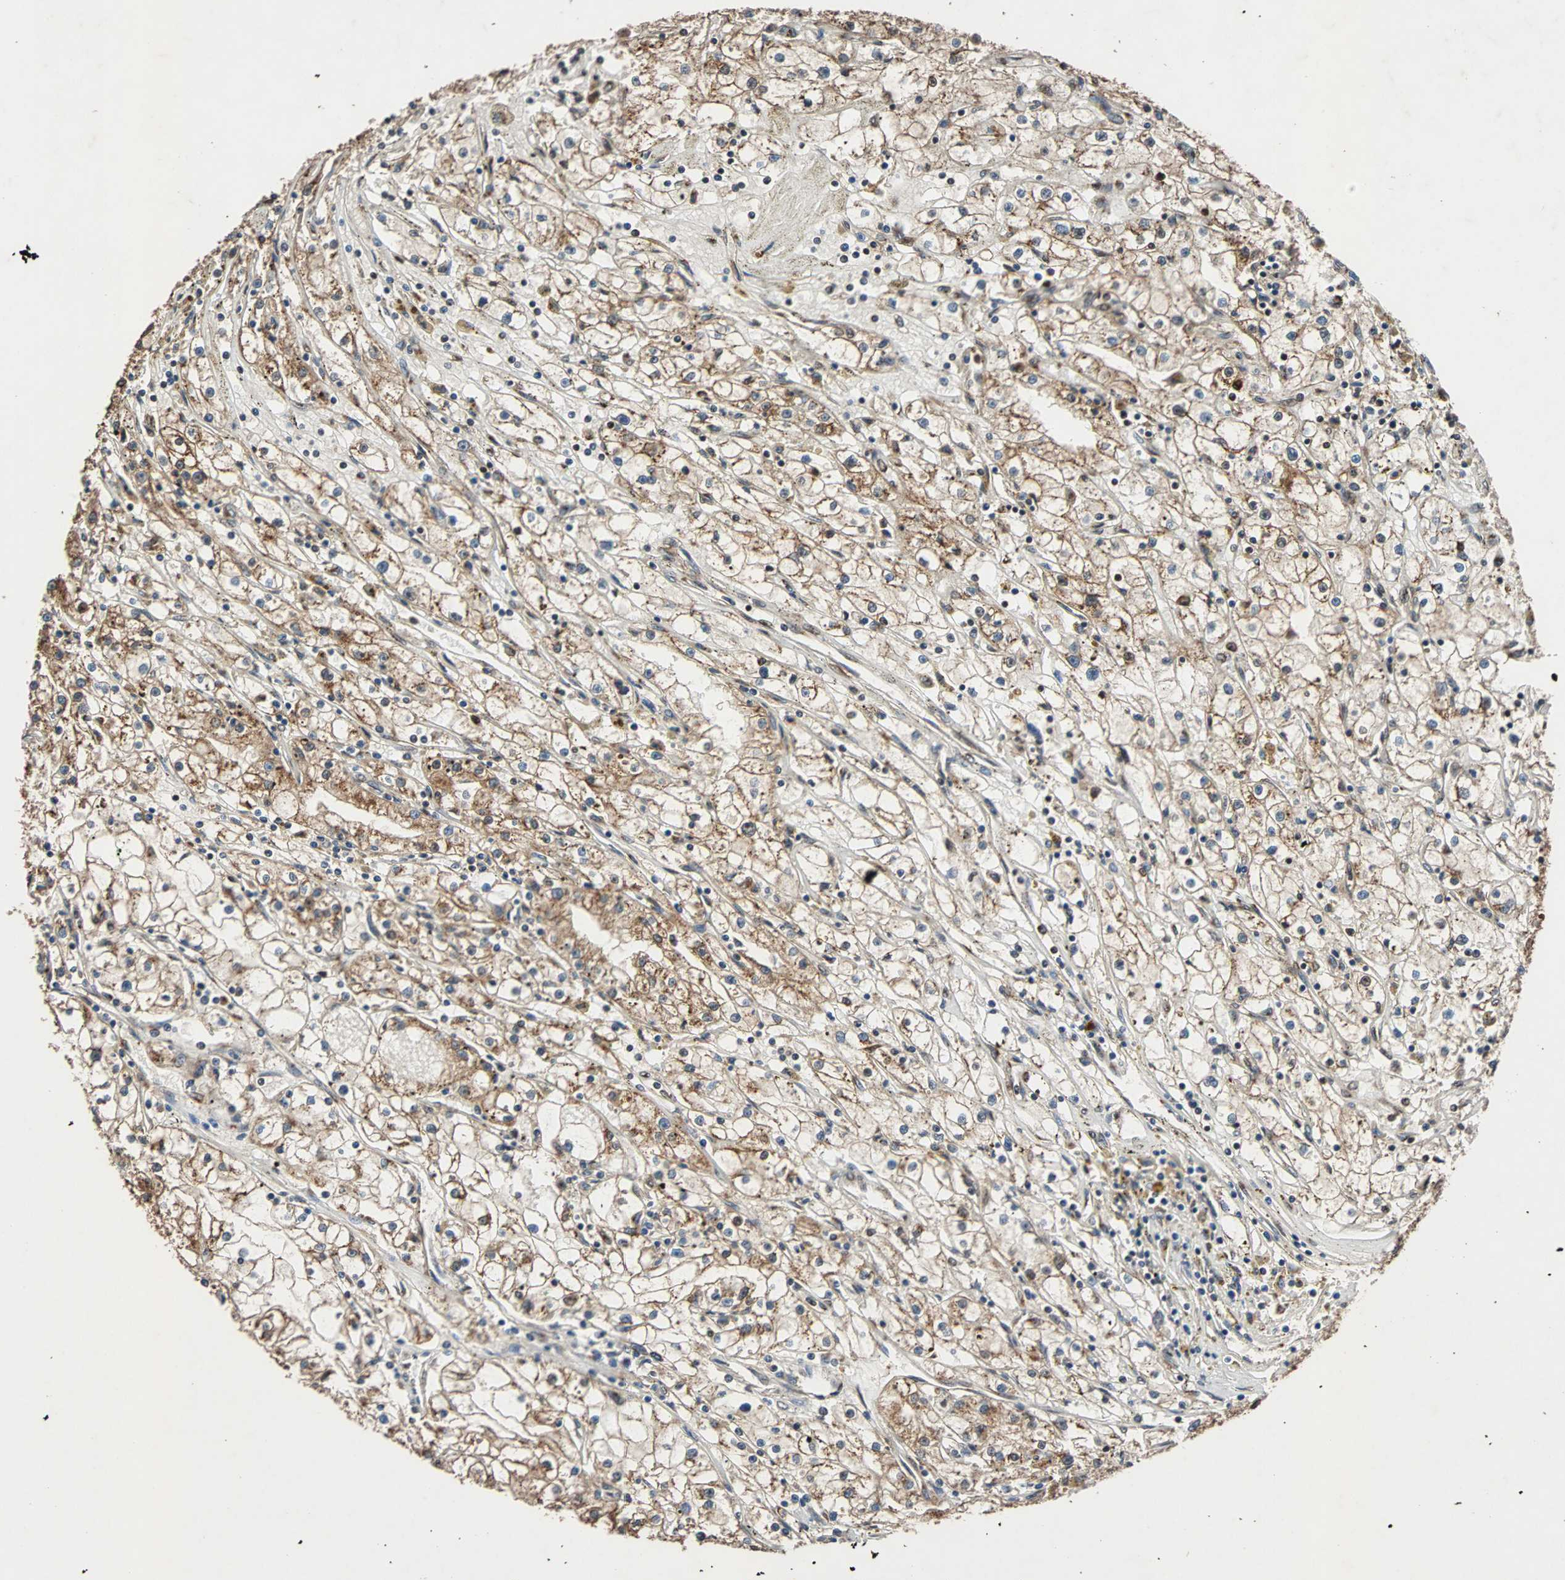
{"staining": {"intensity": "moderate", "quantity": ">75%", "location": "cytoplasmic/membranous"}, "tissue": "renal cancer", "cell_type": "Tumor cells", "image_type": "cancer", "snomed": [{"axis": "morphology", "description": "Adenocarcinoma, NOS"}, {"axis": "topography", "description": "Kidney"}], "caption": "Immunohistochemistry image of human renal cancer (adenocarcinoma) stained for a protein (brown), which exhibits medium levels of moderate cytoplasmic/membranous staining in about >75% of tumor cells.", "gene": "USP31", "patient": {"sex": "male", "age": 56}}